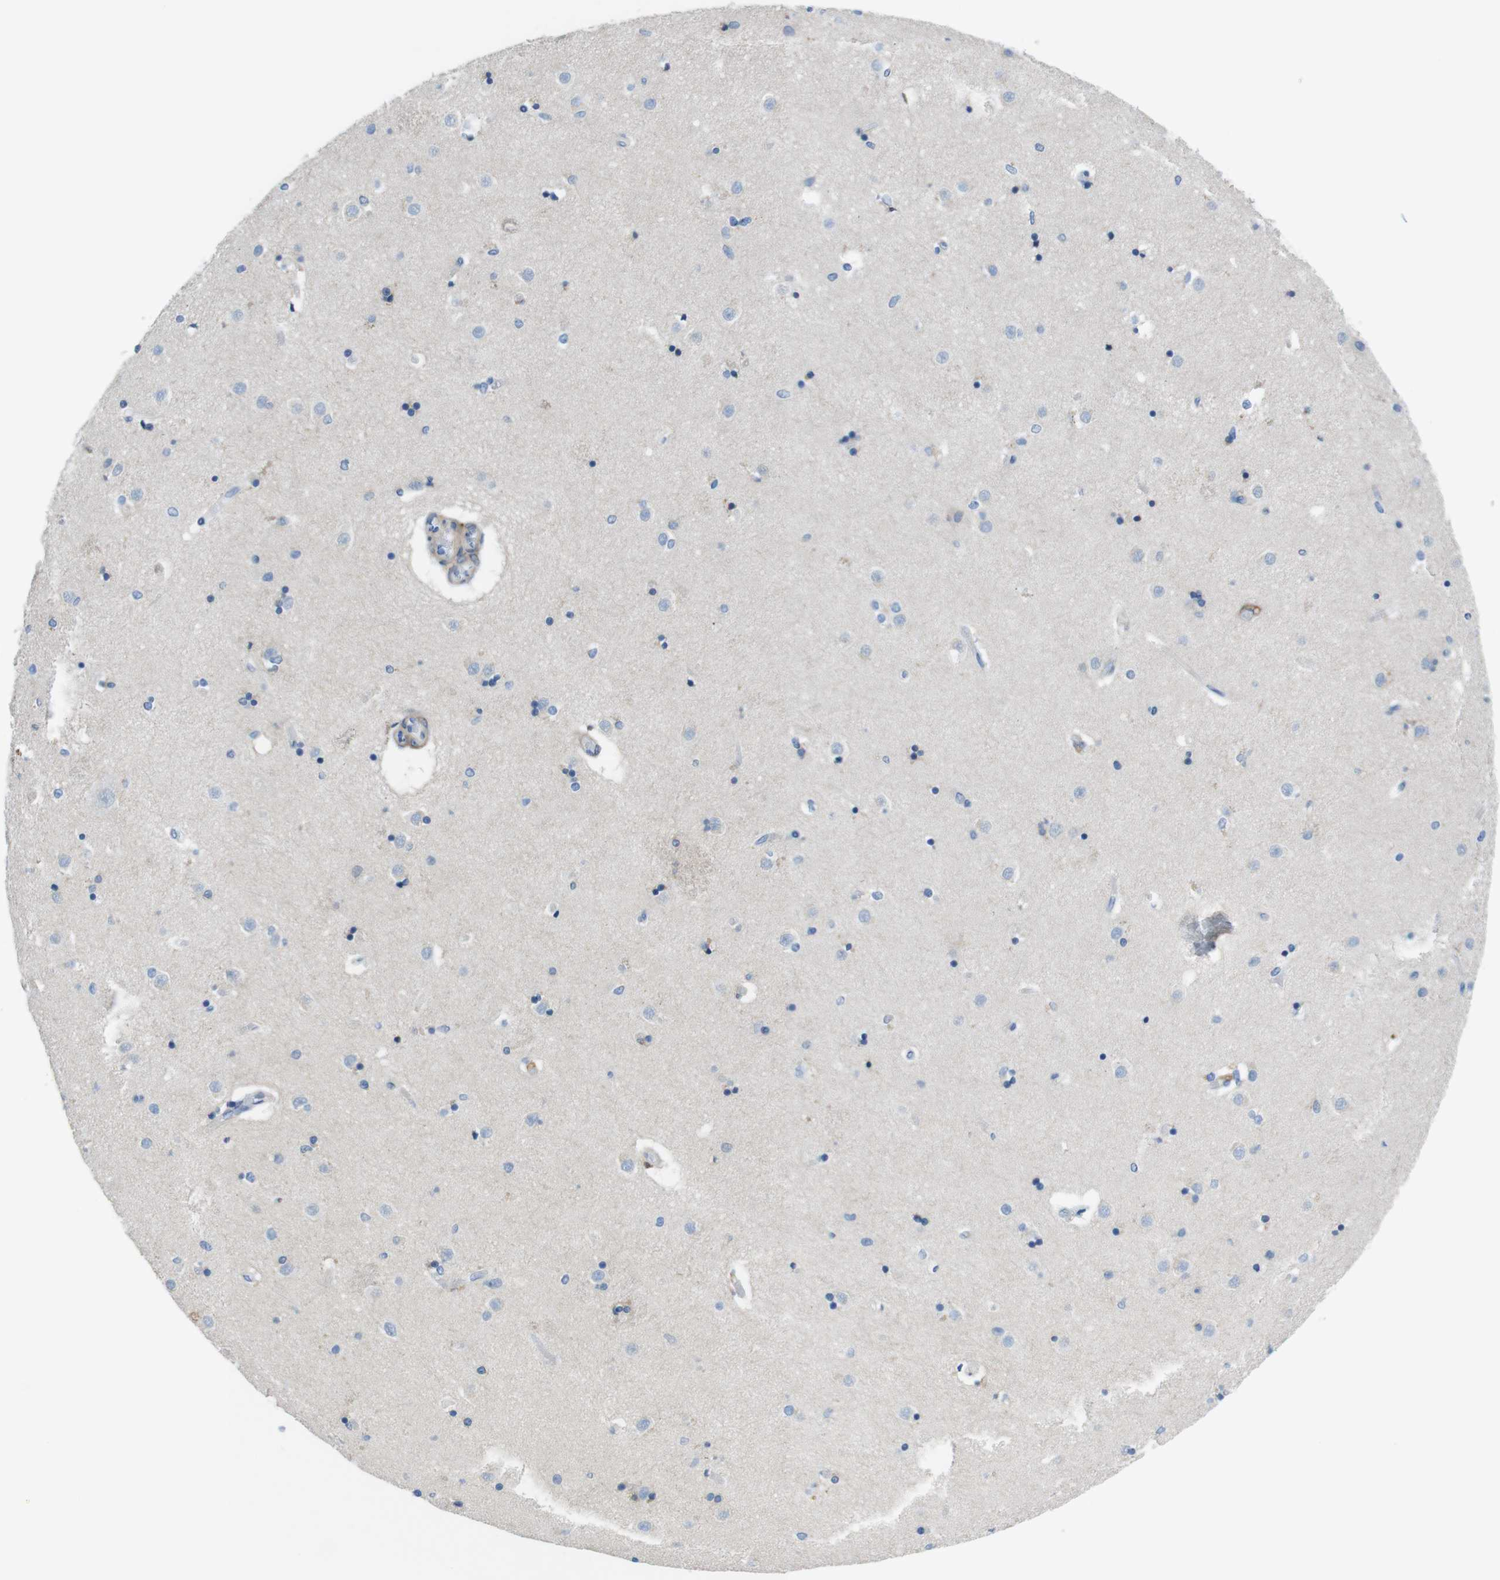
{"staining": {"intensity": "moderate", "quantity": "<25%", "location": "cytoplasmic/membranous"}, "tissue": "caudate", "cell_type": "Glial cells", "image_type": "normal", "snomed": [{"axis": "morphology", "description": "Normal tissue, NOS"}, {"axis": "topography", "description": "Lateral ventricle wall"}], "caption": "Immunohistochemistry image of unremarkable human caudate stained for a protein (brown), which exhibits low levels of moderate cytoplasmic/membranous expression in about <25% of glial cells.", "gene": "CLMN", "patient": {"sex": "female", "age": 54}}